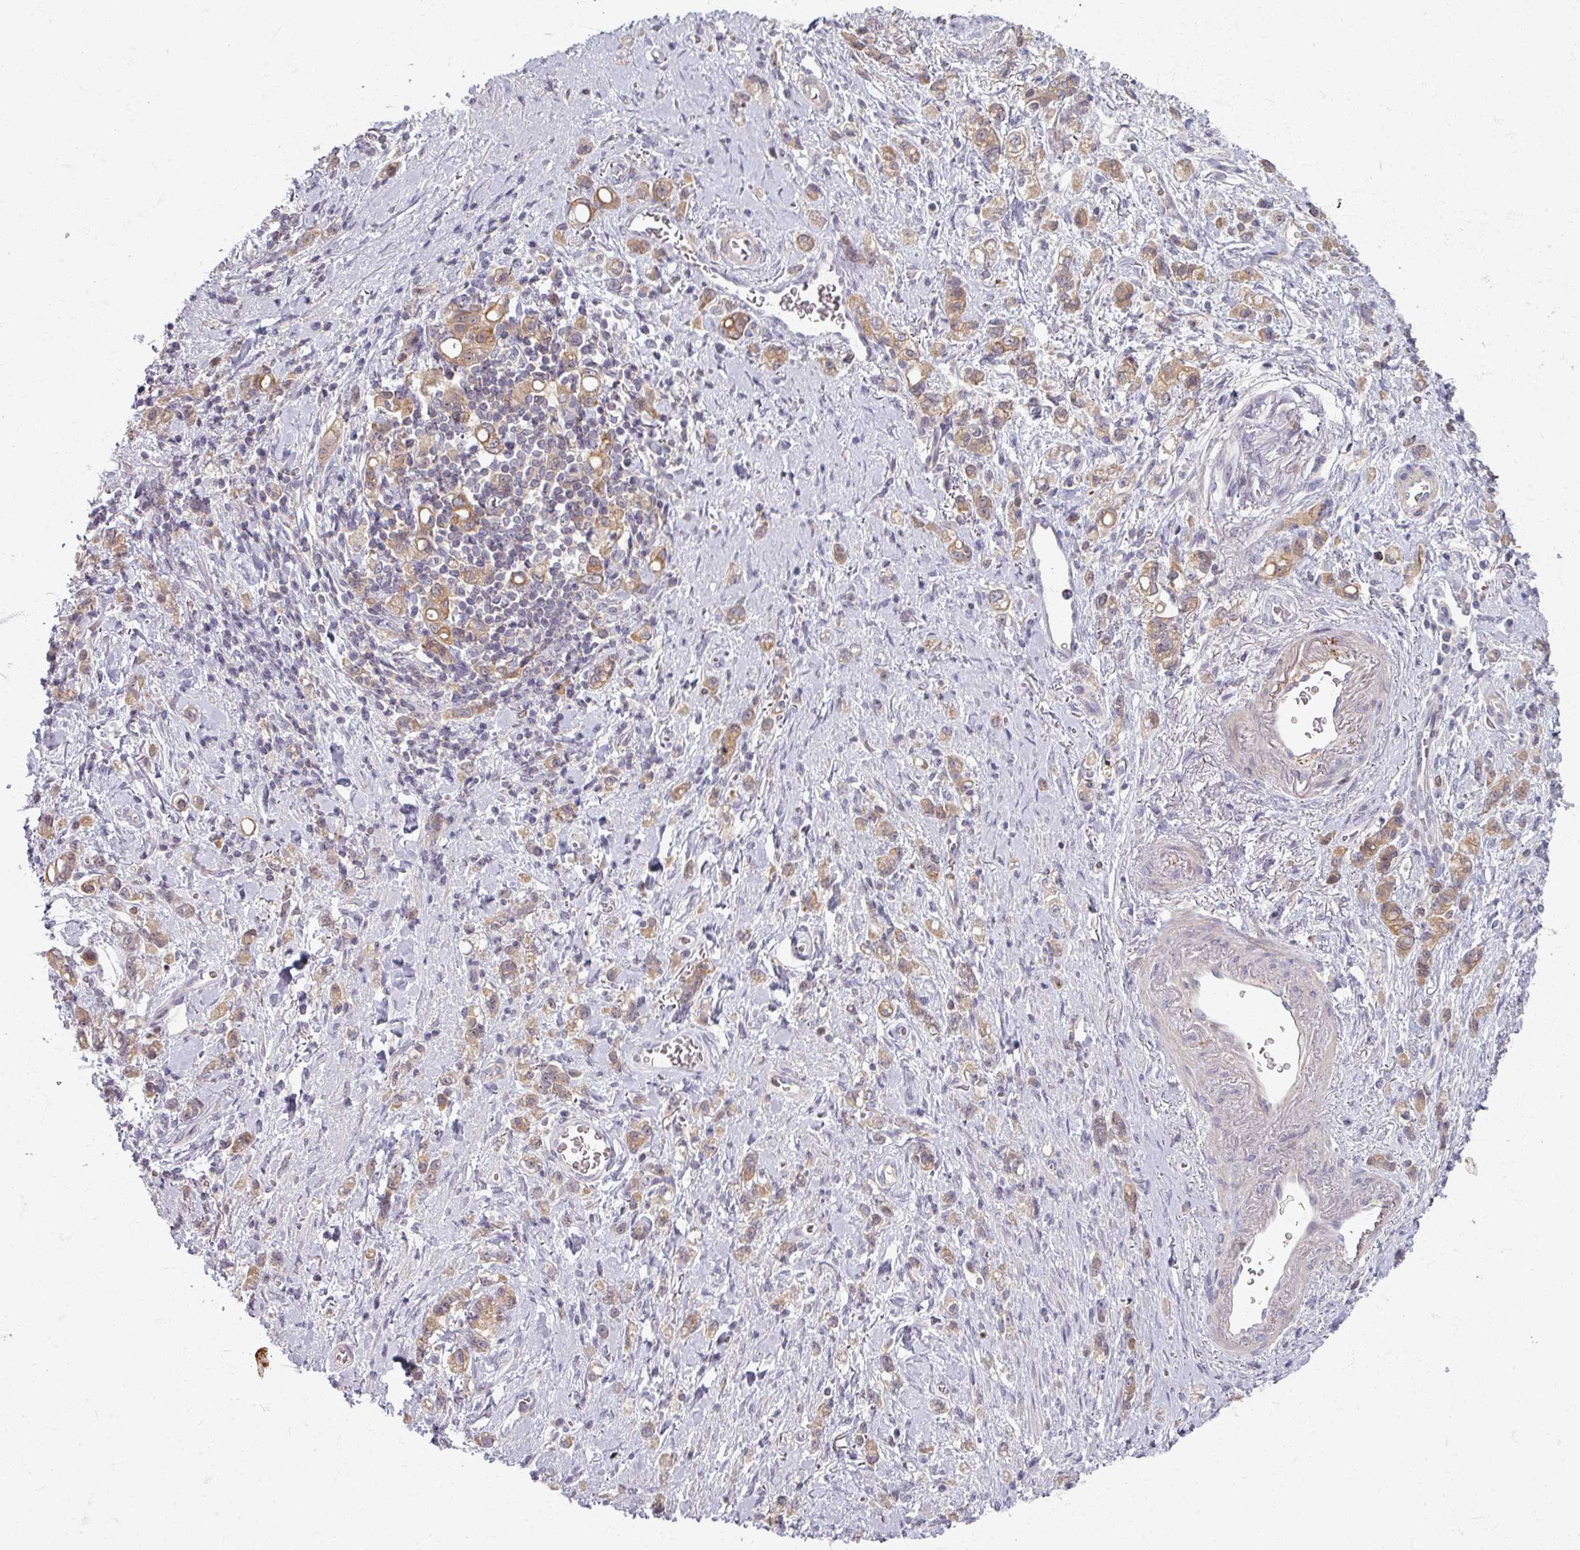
{"staining": {"intensity": "moderate", "quantity": ">75%", "location": "cytoplasmic/membranous"}, "tissue": "stomach cancer", "cell_type": "Tumor cells", "image_type": "cancer", "snomed": [{"axis": "morphology", "description": "Adenocarcinoma, NOS"}, {"axis": "topography", "description": "Stomach"}], "caption": "Moderate cytoplasmic/membranous staining for a protein is appreciated in about >75% of tumor cells of stomach cancer (adenocarcinoma) using IHC.", "gene": "TTLL7", "patient": {"sex": "male", "age": 77}}